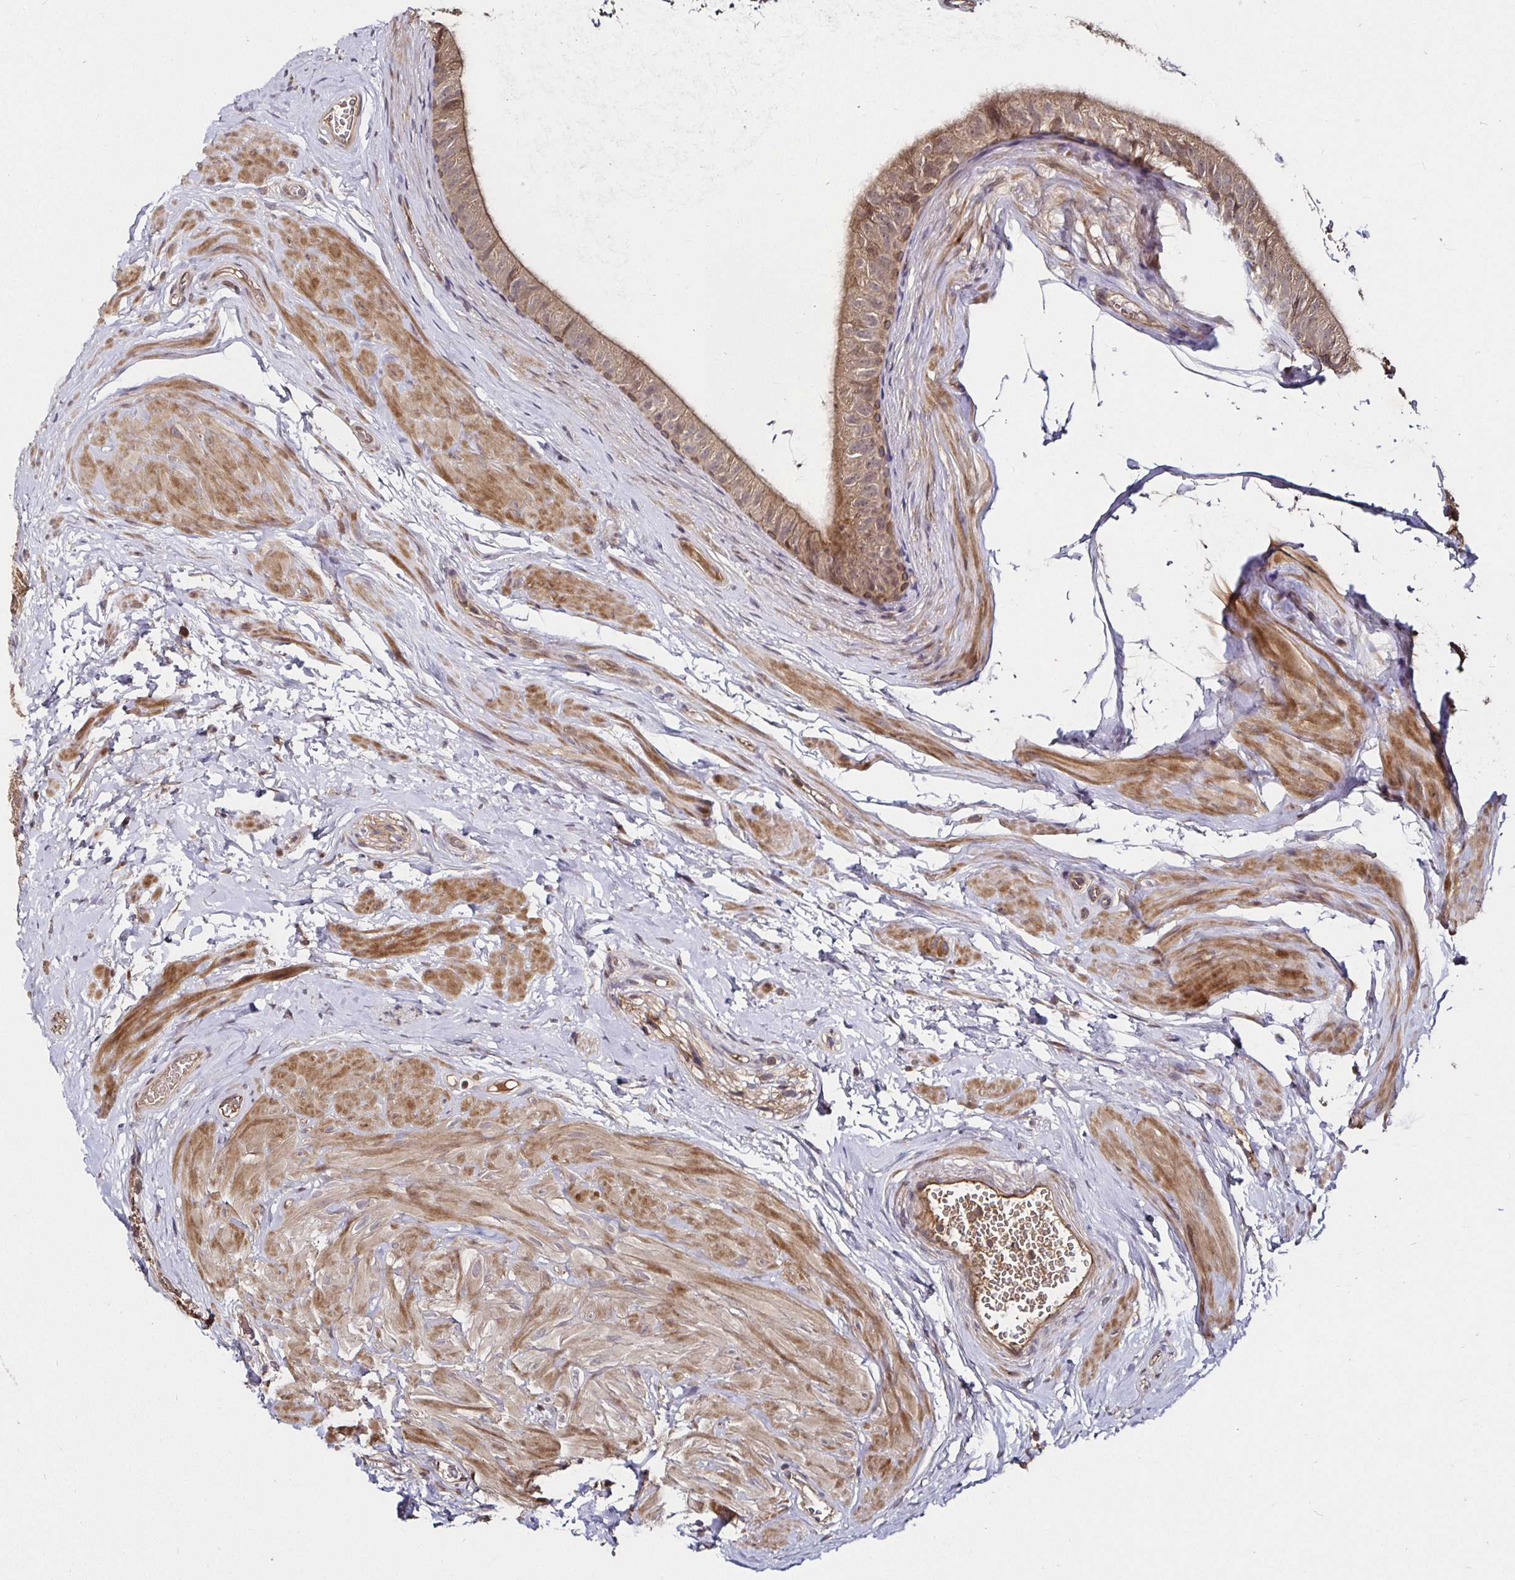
{"staining": {"intensity": "moderate", "quantity": "25%-75%", "location": "cytoplasmic/membranous"}, "tissue": "epididymis", "cell_type": "Glandular cells", "image_type": "normal", "snomed": [{"axis": "morphology", "description": "Normal tissue, NOS"}, {"axis": "topography", "description": "Epididymis, spermatic cord, NOS"}, {"axis": "topography", "description": "Epididymis"}, {"axis": "topography", "description": "Peripheral nerve tissue"}], "caption": "Immunohistochemical staining of unremarkable human epididymis exhibits medium levels of moderate cytoplasmic/membranous expression in about 25%-75% of glandular cells.", "gene": "SMYD3", "patient": {"sex": "male", "age": 29}}